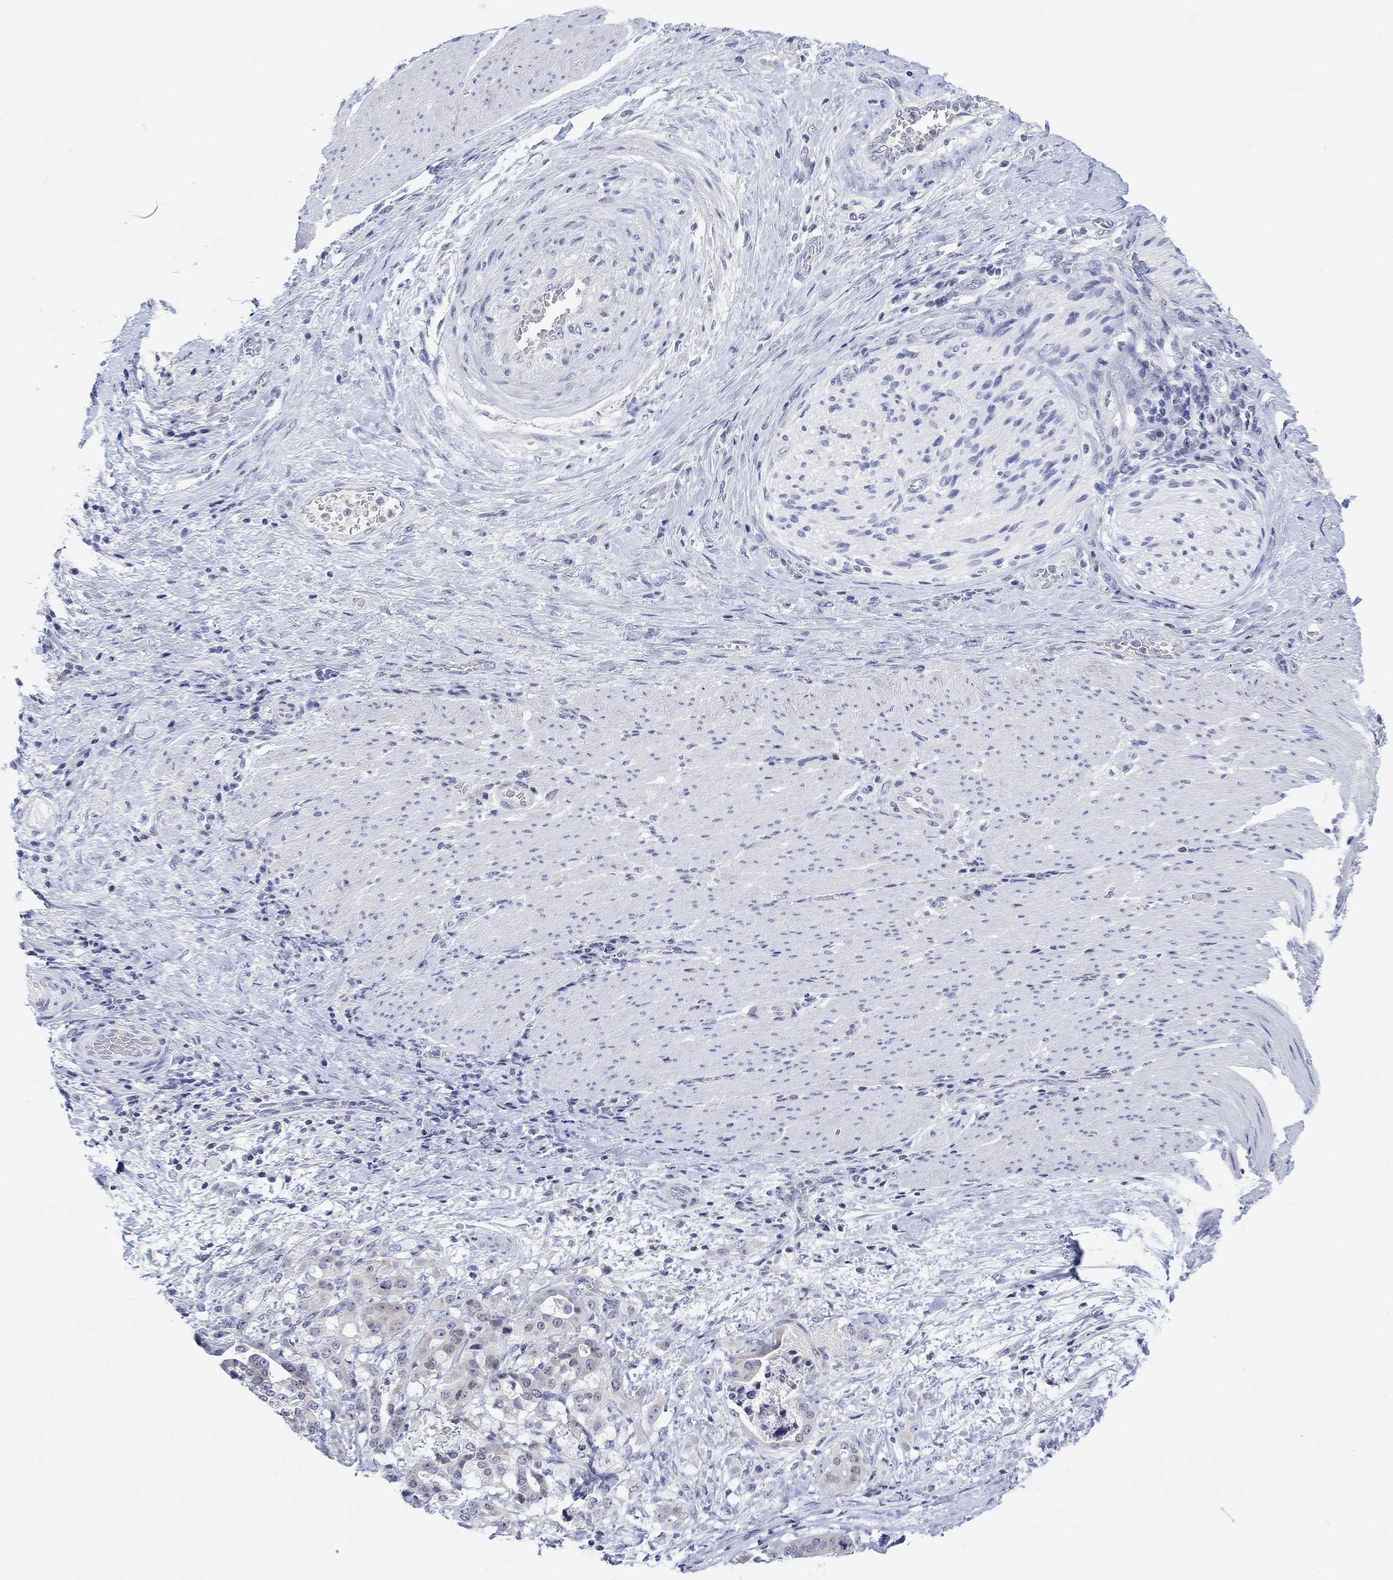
{"staining": {"intensity": "negative", "quantity": "none", "location": "none"}, "tissue": "stomach cancer", "cell_type": "Tumor cells", "image_type": "cancer", "snomed": [{"axis": "morphology", "description": "Adenocarcinoma, NOS"}, {"axis": "topography", "description": "Stomach"}], "caption": "Tumor cells show no significant positivity in stomach cancer (adenocarcinoma). Brightfield microscopy of IHC stained with DAB (3,3'-diaminobenzidine) (brown) and hematoxylin (blue), captured at high magnification.", "gene": "ATP6V1E2", "patient": {"sex": "male", "age": 48}}